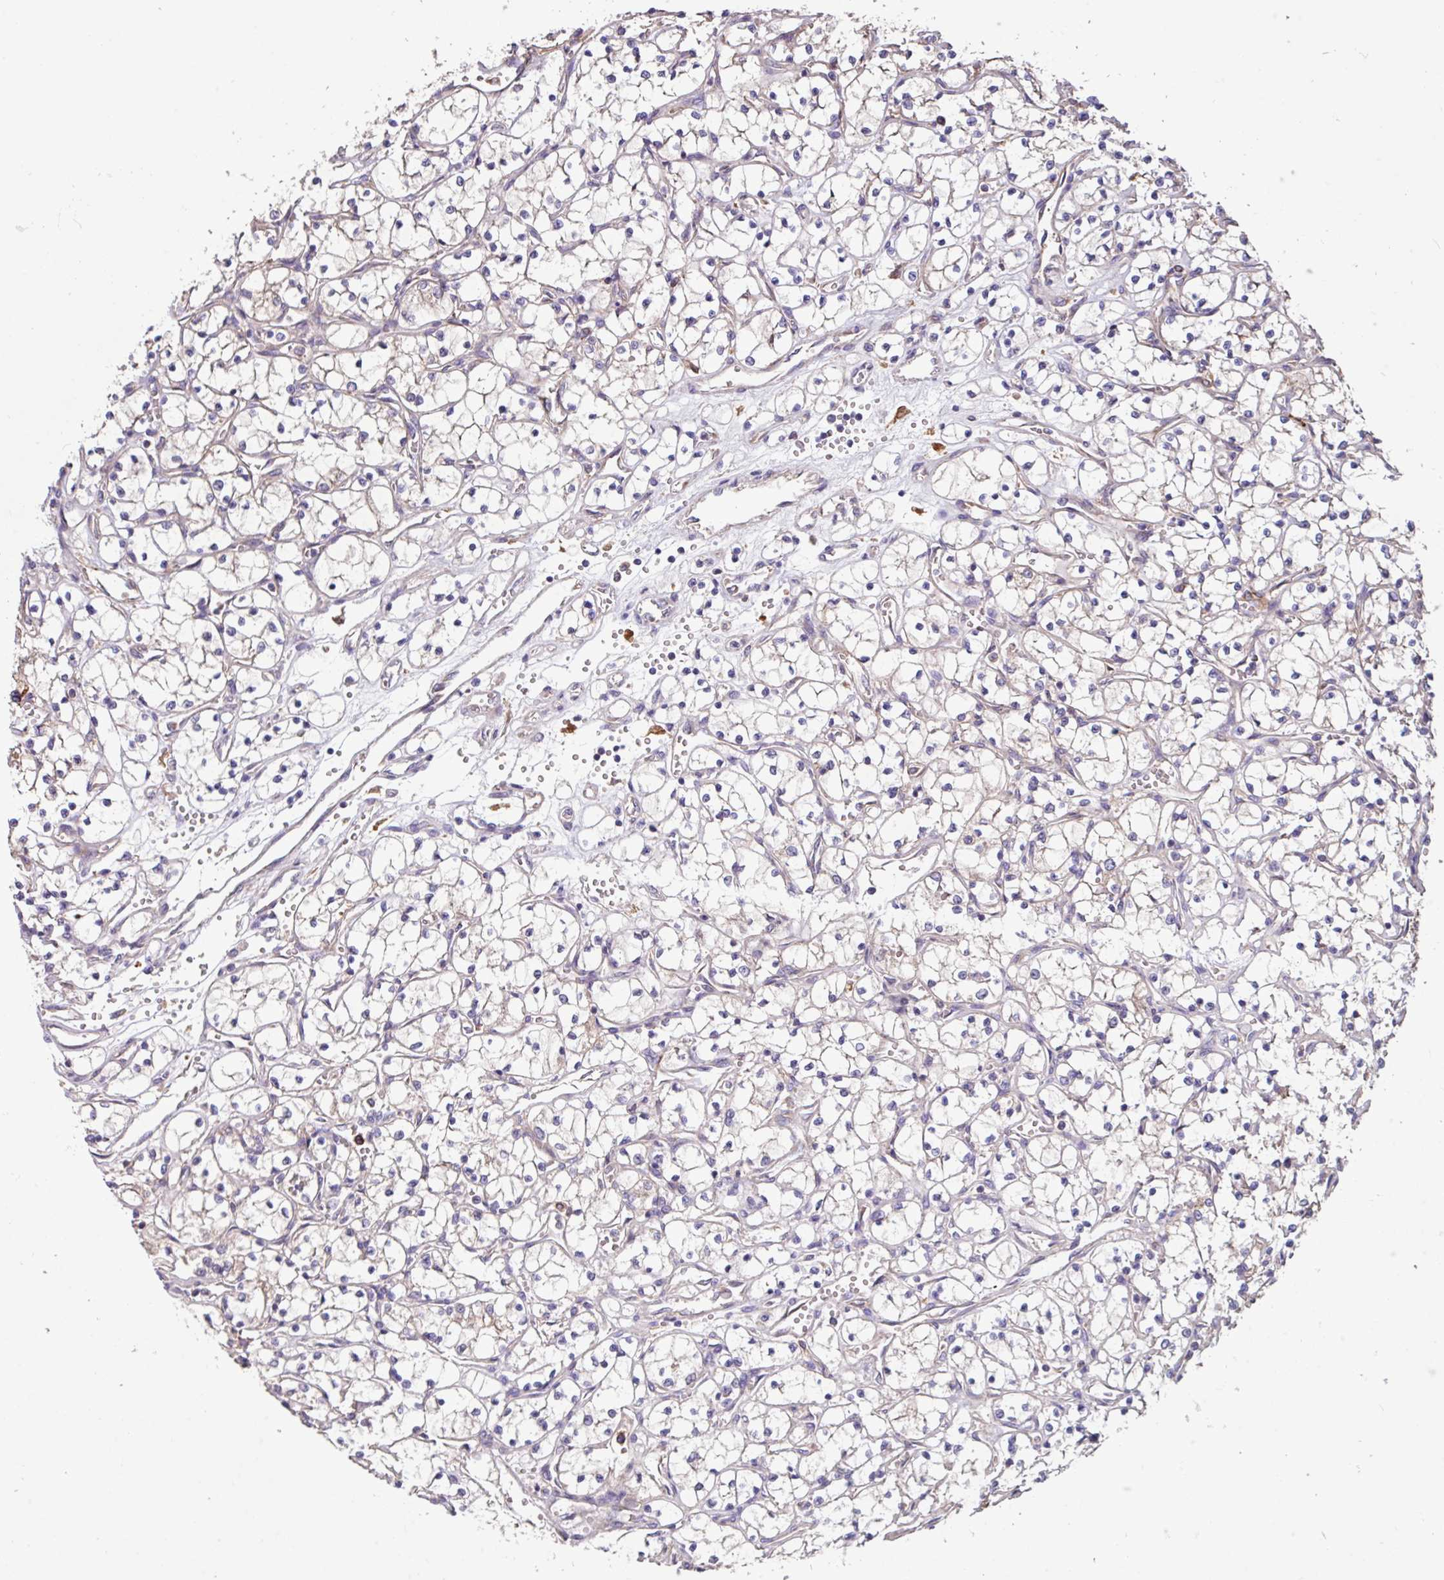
{"staining": {"intensity": "negative", "quantity": "none", "location": "none"}, "tissue": "renal cancer", "cell_type": "Tumor cells", "image_type": "cancer", "snomed": [{"axis": "morphology", "description": "Adenocarcinoma, NOS"}, {"axis": "topography", "description": "Kidney"}], "caption": "DAB (3,3'-diaminobenzidine) immunohistochemical staining of adenocarcinoma (renal) reveals no significant positivity in tumor cells.", "gene": "PTPRQ", "patient": {"sex": "female", "age": 69}}